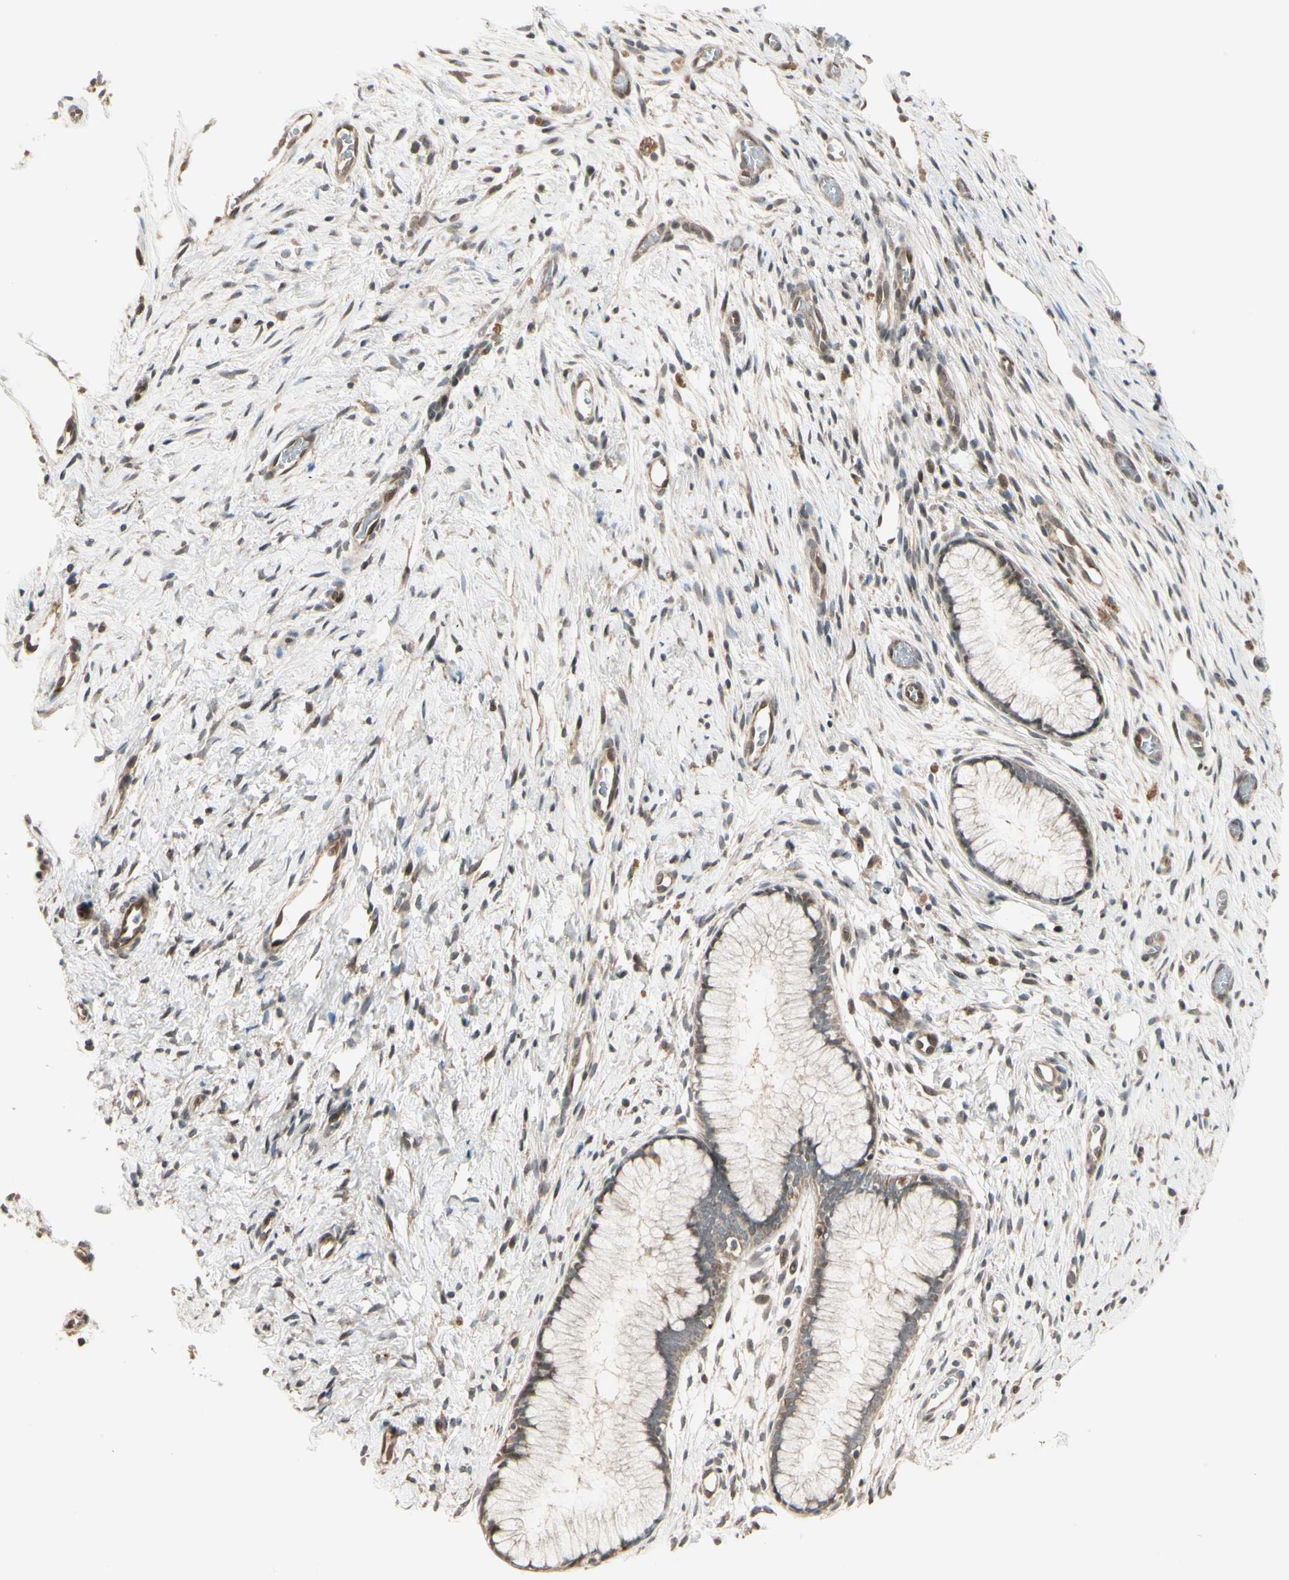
{"staining": {"intensity": "weak", "quantity": "<25%", "location": "cytoplasmic/membranous"}, "tissue": "cervix", "cell_type": "Glandular cells", "image_type": "normal", "snomed": [{"axis": "morphology", "description": "Normal tissue, NOS"}, {"axis": "topography", "description": "Cervix"}], "caption": "High magnification brightfield microscopy of unremarkable cervix stained with DAB (brown) and counterstained with hematoxylin (blue): glandular cells show no significant expression.", "gene": "SVBP", "patient": {"sex": "female", "age": 65}}